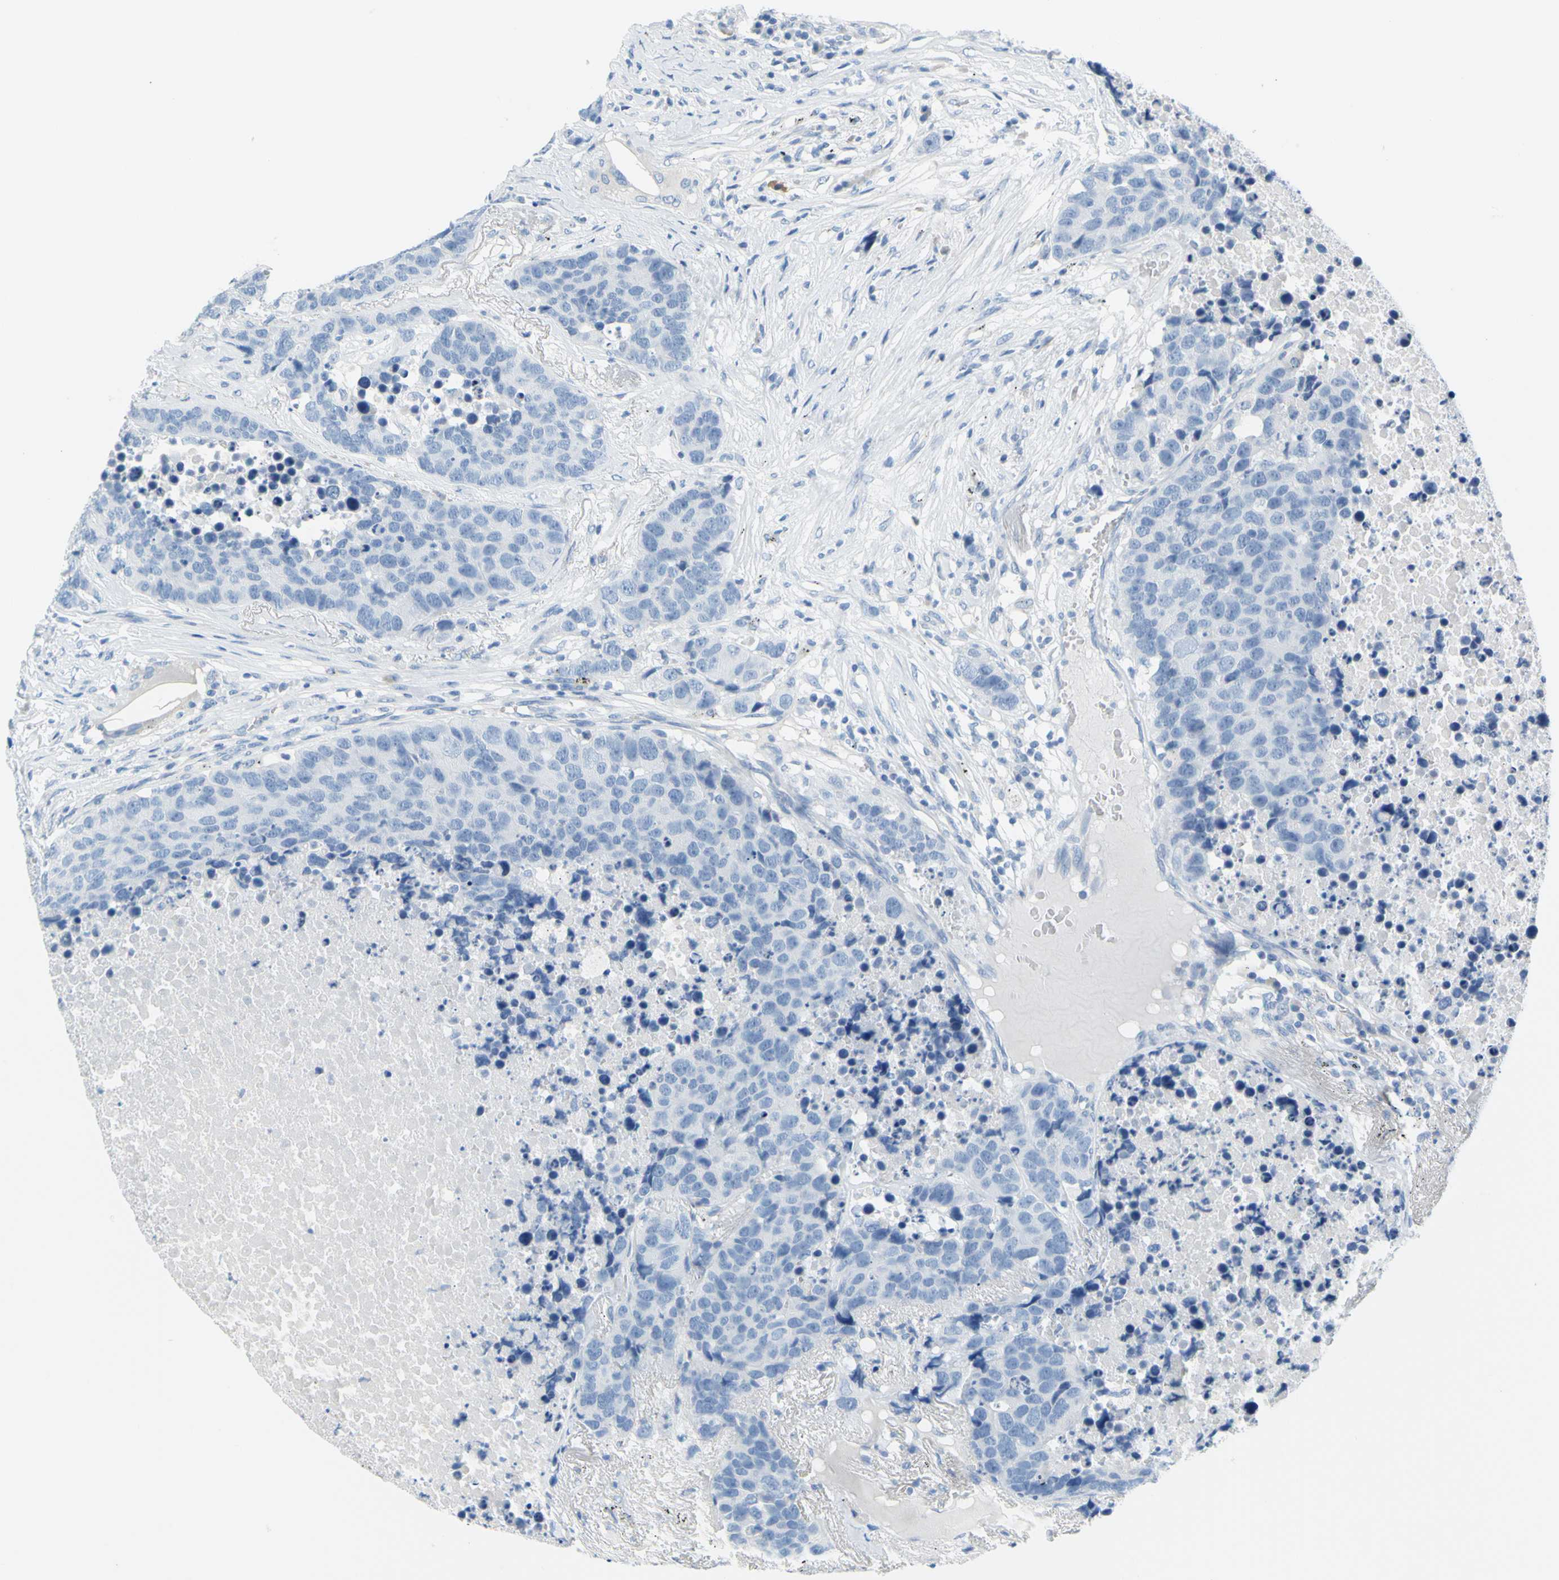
{"staining": {"intensity": "negative", "quantity": "none", "location": "none"}, "tissue": "carcinoid", "cell_type": "Tumor cells", "image_type": "cancer", "snomed": [{"axis": "morphology", "description": "Carcinoid, malignant, NOS"}, {"axis": "topography", "description": "Lung"}], "caption": "Carcinoid was stained to show a protein in brown. There is no significant staining in tumor cells.", "gene": "DCT", "patient": {"sex": "male", "age": 60}}